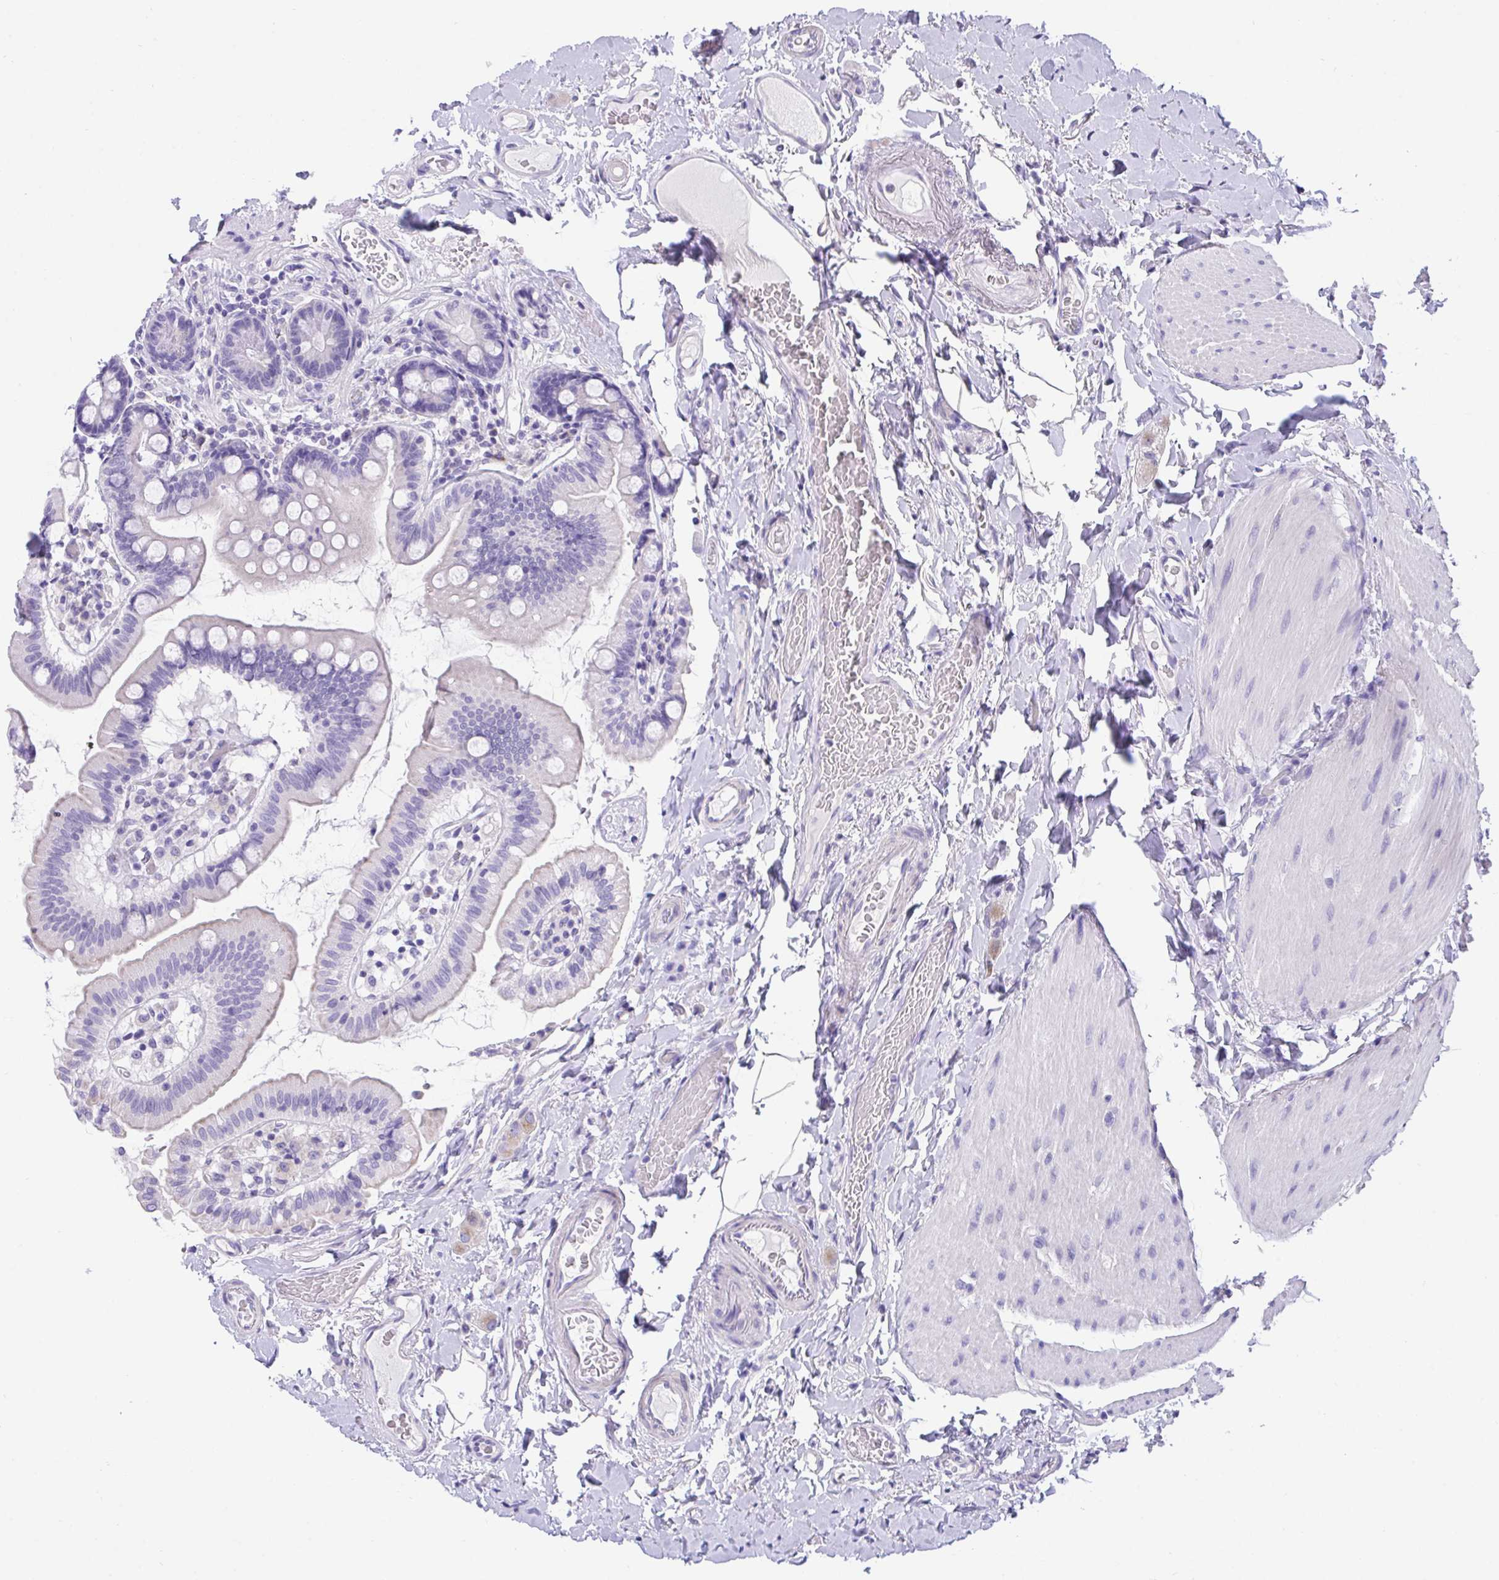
{"staining": {"intensity": "weak", "quantity": "<25%", "location": "cytoplasmic/membranous"}, "tissue": "small intestine", "cell_type": "Glandular cells", "image_type": "normal", "snomed": [{"axis": "morphology", "description": "Normal tissue, NOS"}, {"axis": "topography", "description": "Small intestine"}], "caption": "Immunohistochemical staining of benign small intestine displays no significant expression in glandular cells.", "gene": "TMEM106B", "patient": {"sex": "female", "age": 64}}